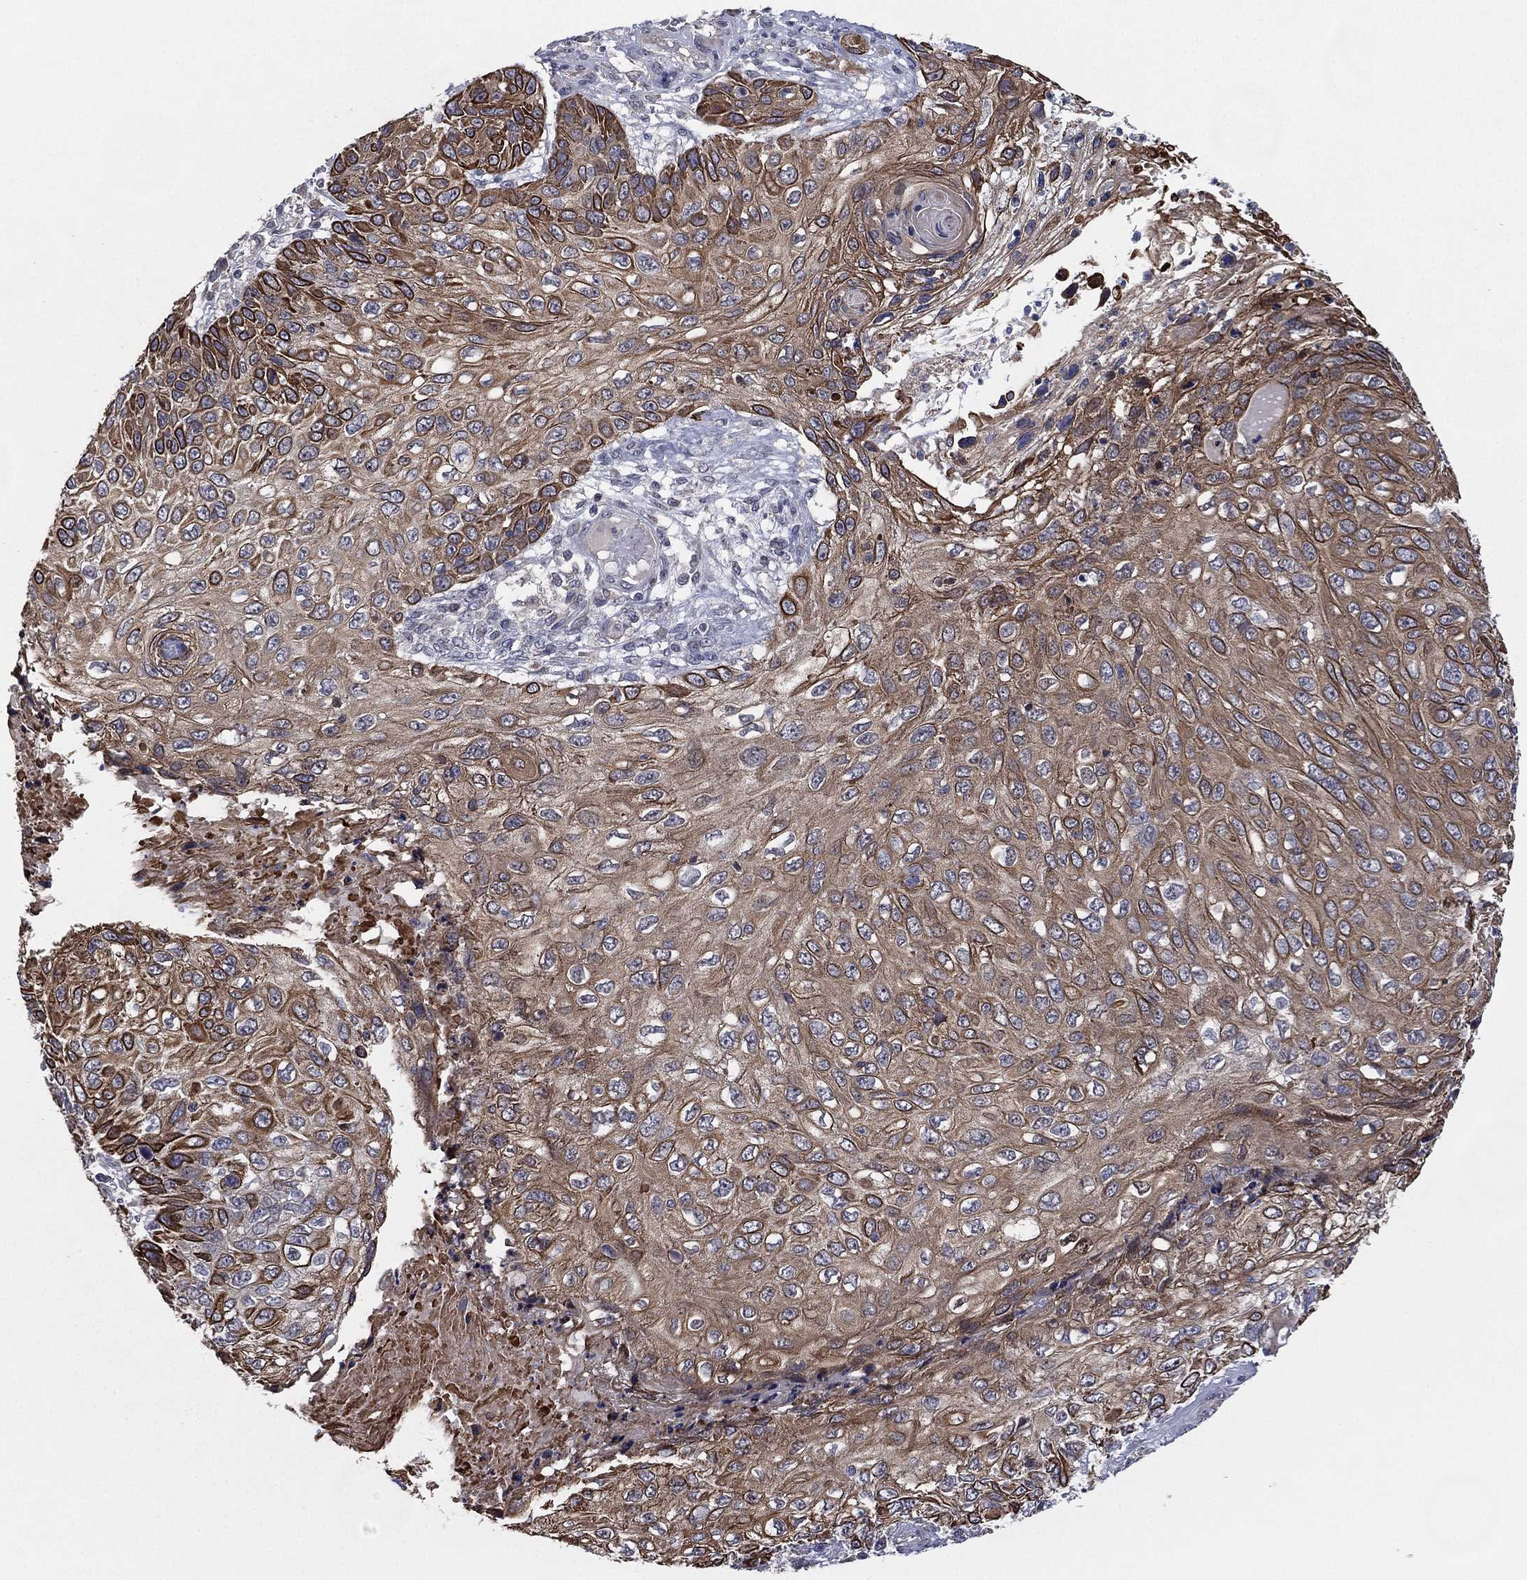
{"staining": {"intensity": "moderate", "quantity": ">75%", "location": "cytoplasmic/membranous"}, "tissue": "skin cancer", "cell_type": "Tumor cells", "image_type": "cancer", "snomed": [{"axis": "morphology", "description": "Squamous cell carcinoma, NOS"}, {"axis": "topography", "description": "Skin"}], "caption": "Brown immunohistochemical staining in skin cancer displays moderate cytoplasmic/membranous expression in about >75% of tumor cells.", "gene": "KAT14", "patient": {"sex": "male", "age": 92}}